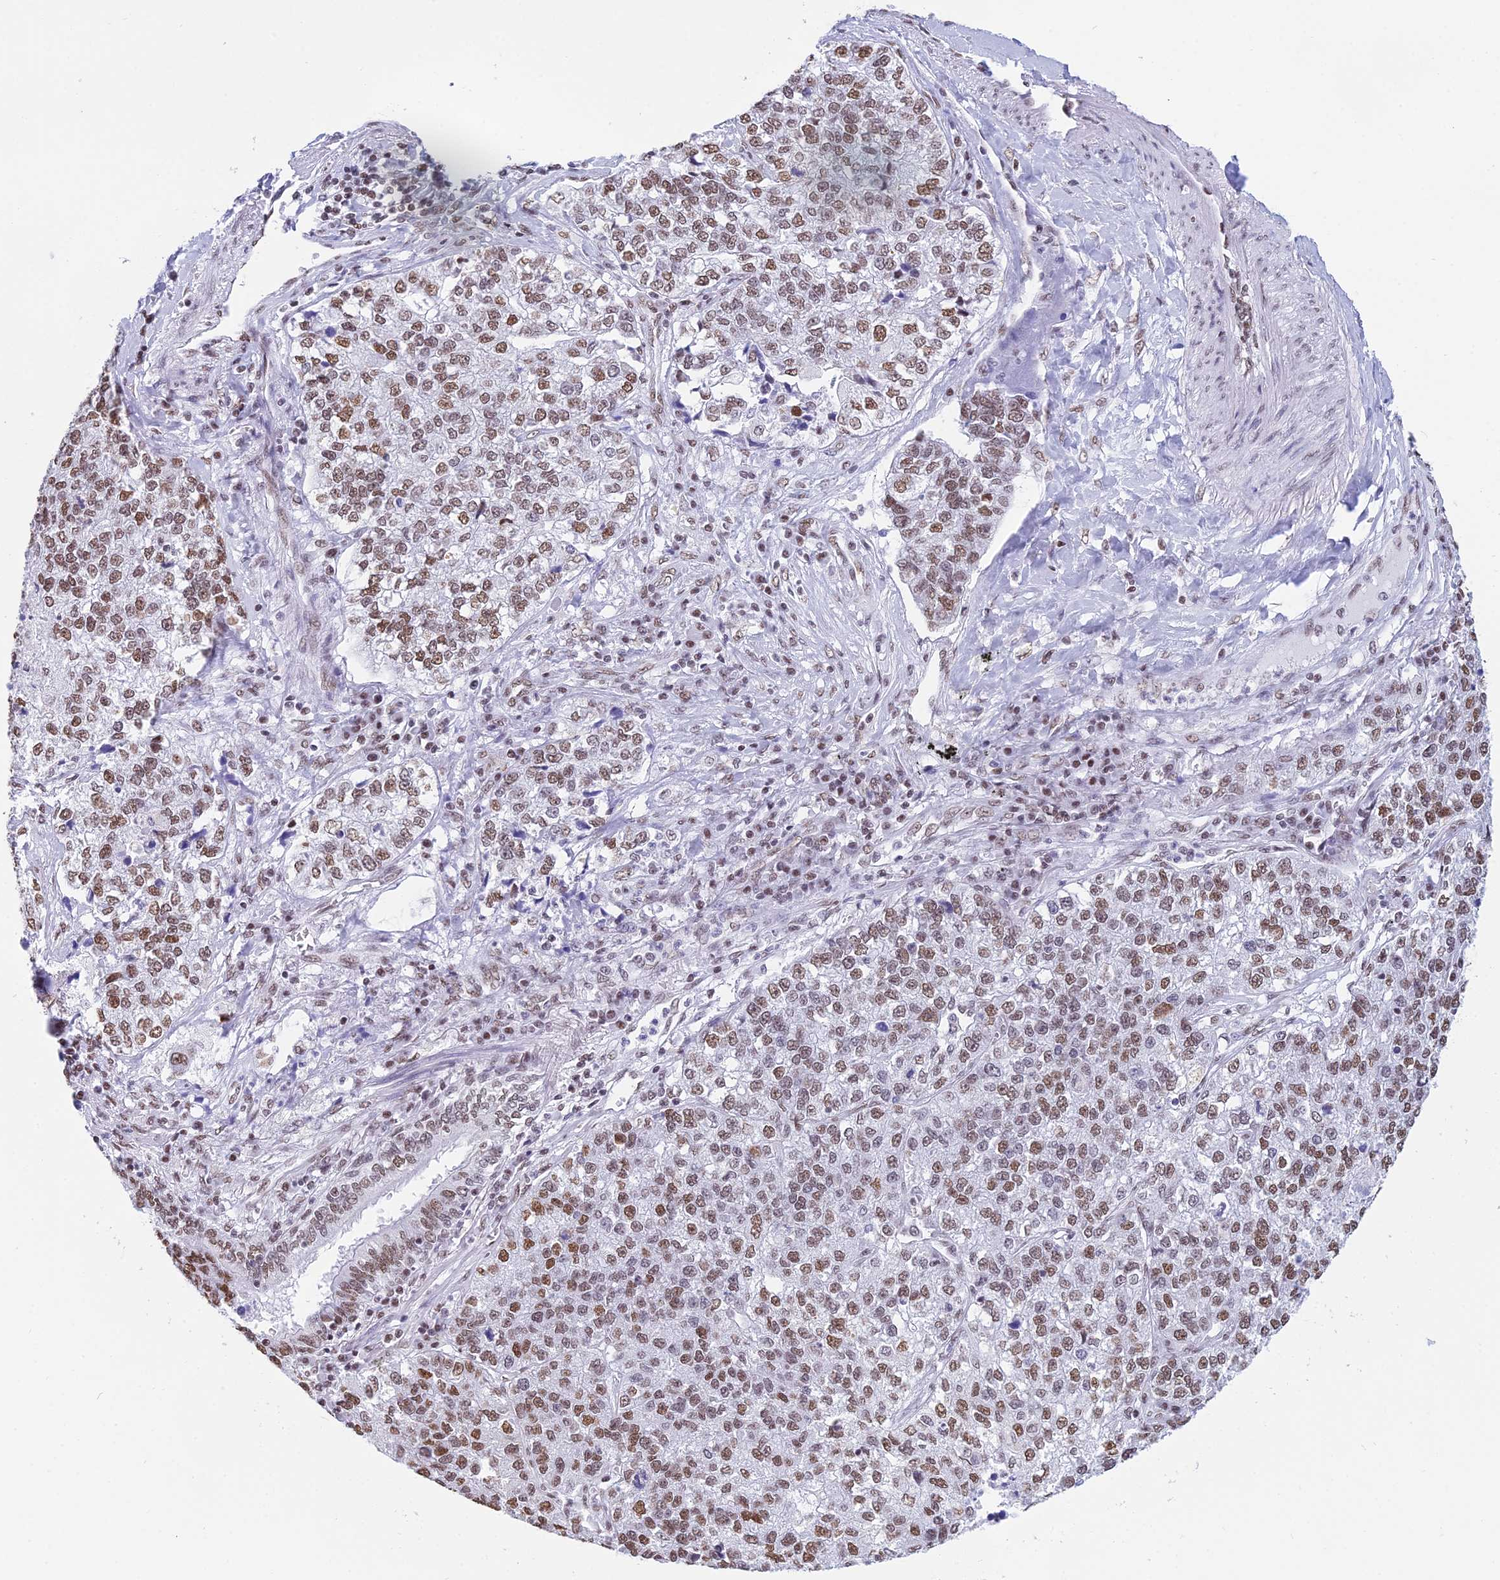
{"staining": {"intensity": "moderate", "quantity": ">75%", "location": "nuclear"}, "tissue": "lung cancer", "cell_type": "Tumor cells", "image_type": "cancer", "snomed": [{"axis": "morphology", "description": "Adenocarcinoma, NOS"}, {"axis": "topography", "description": "Lung"}], "caption": "Human lung cancer (adenocarcinoma) stained with a protein marker reveals moderate staining in tumor cells.", "gene": "CDC26", "patient": {"sex": "male", "age": 49}}